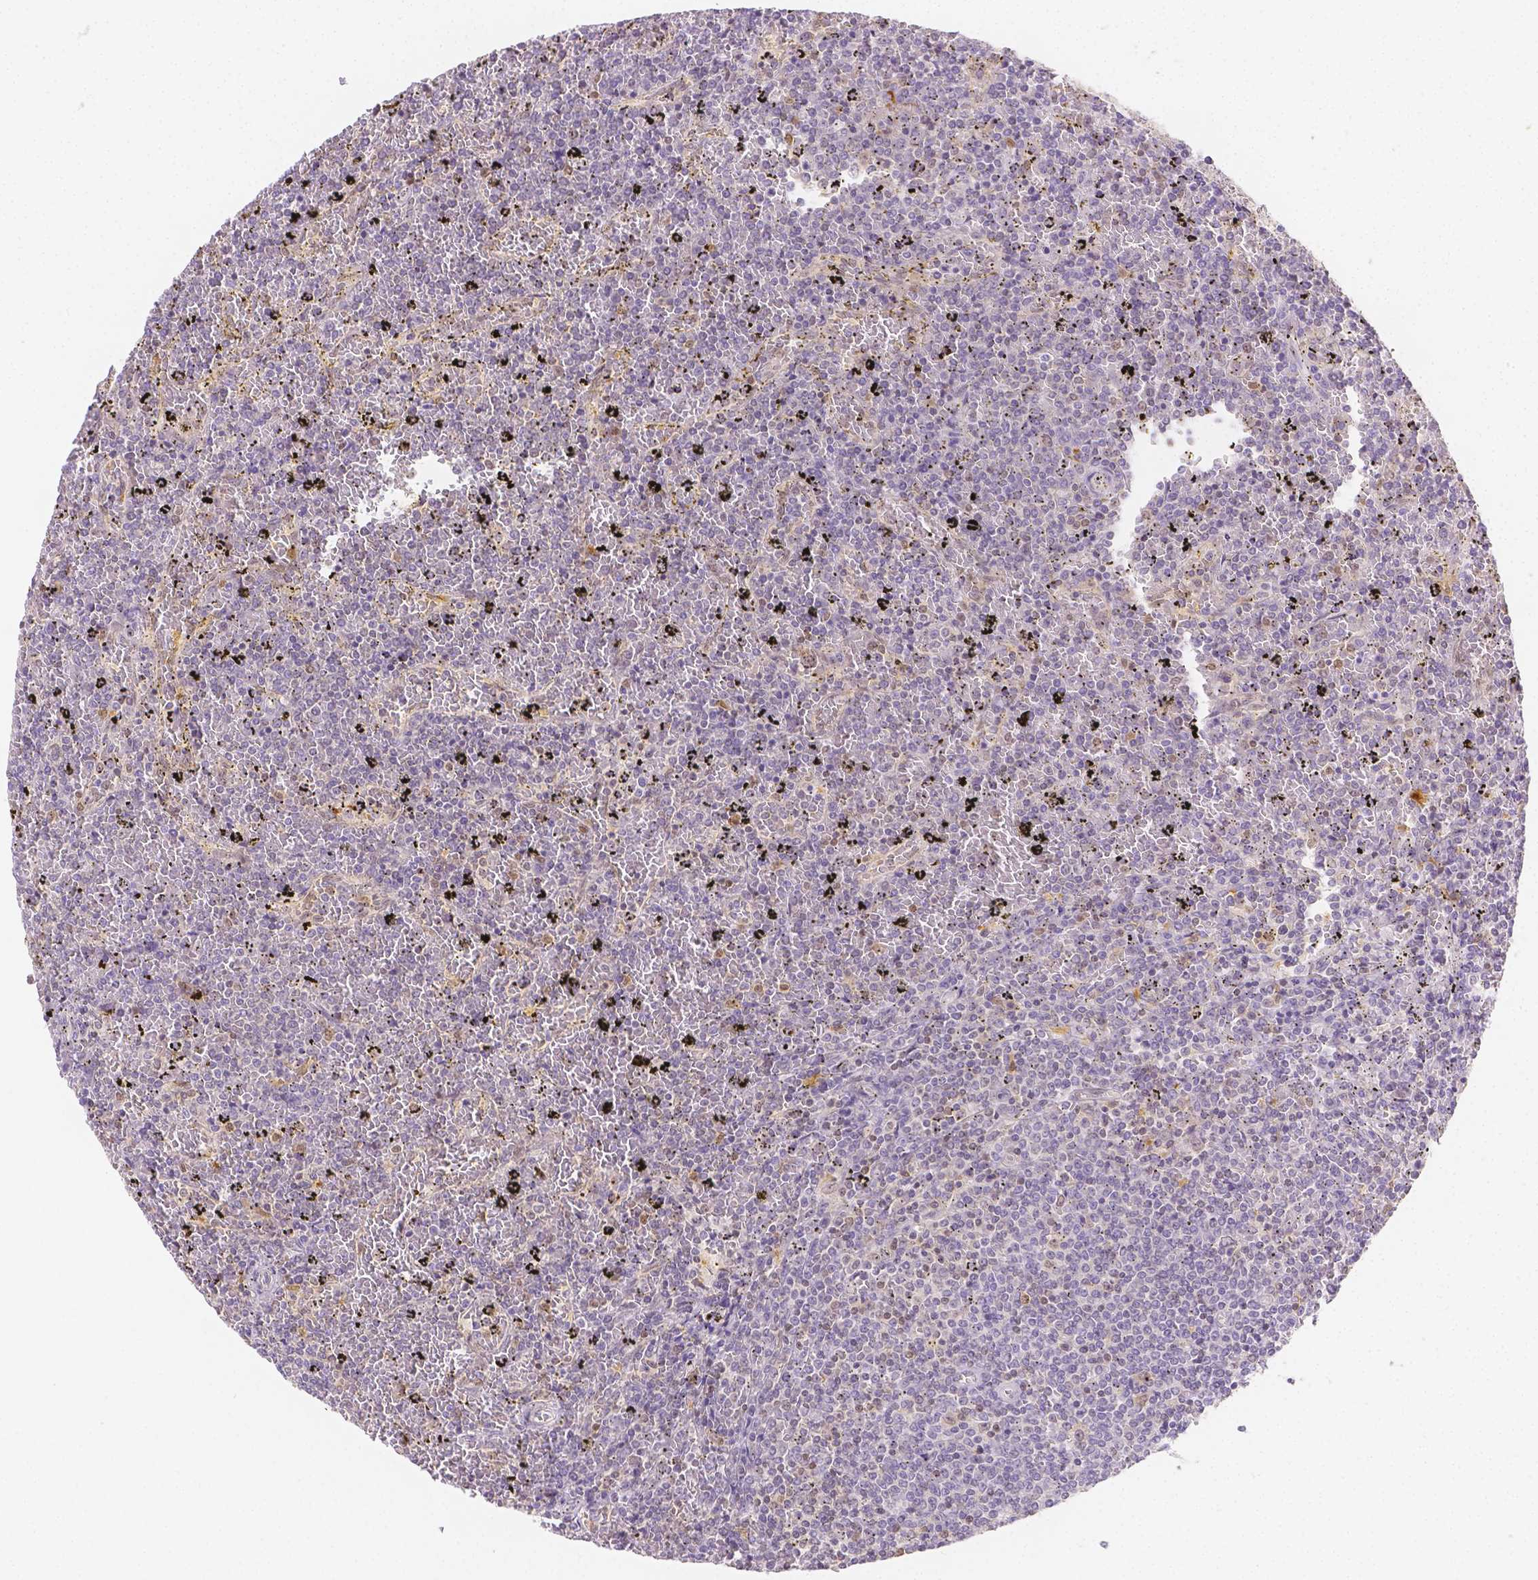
{"staining": {"intensity": "negative", "quantity": "none", "location": "none"}, "tissue": "lymphoma", "cell_type": "Tumor cells", "image_type": "cancer", "snomed": [{"axis": "morphology", "description": "Malignant lymphoma, non-Hodgkin's type, Low grade"}, {"axis": "topography", "description": "Spleen"}], "caption": "This is a photomicrograph of IHC staining of lymphoma, which shows no positivity in tumor cells. Nuclei are stained in blue.", "gene": "SGTB", "patient": {"sex": "female", "age": 77}}